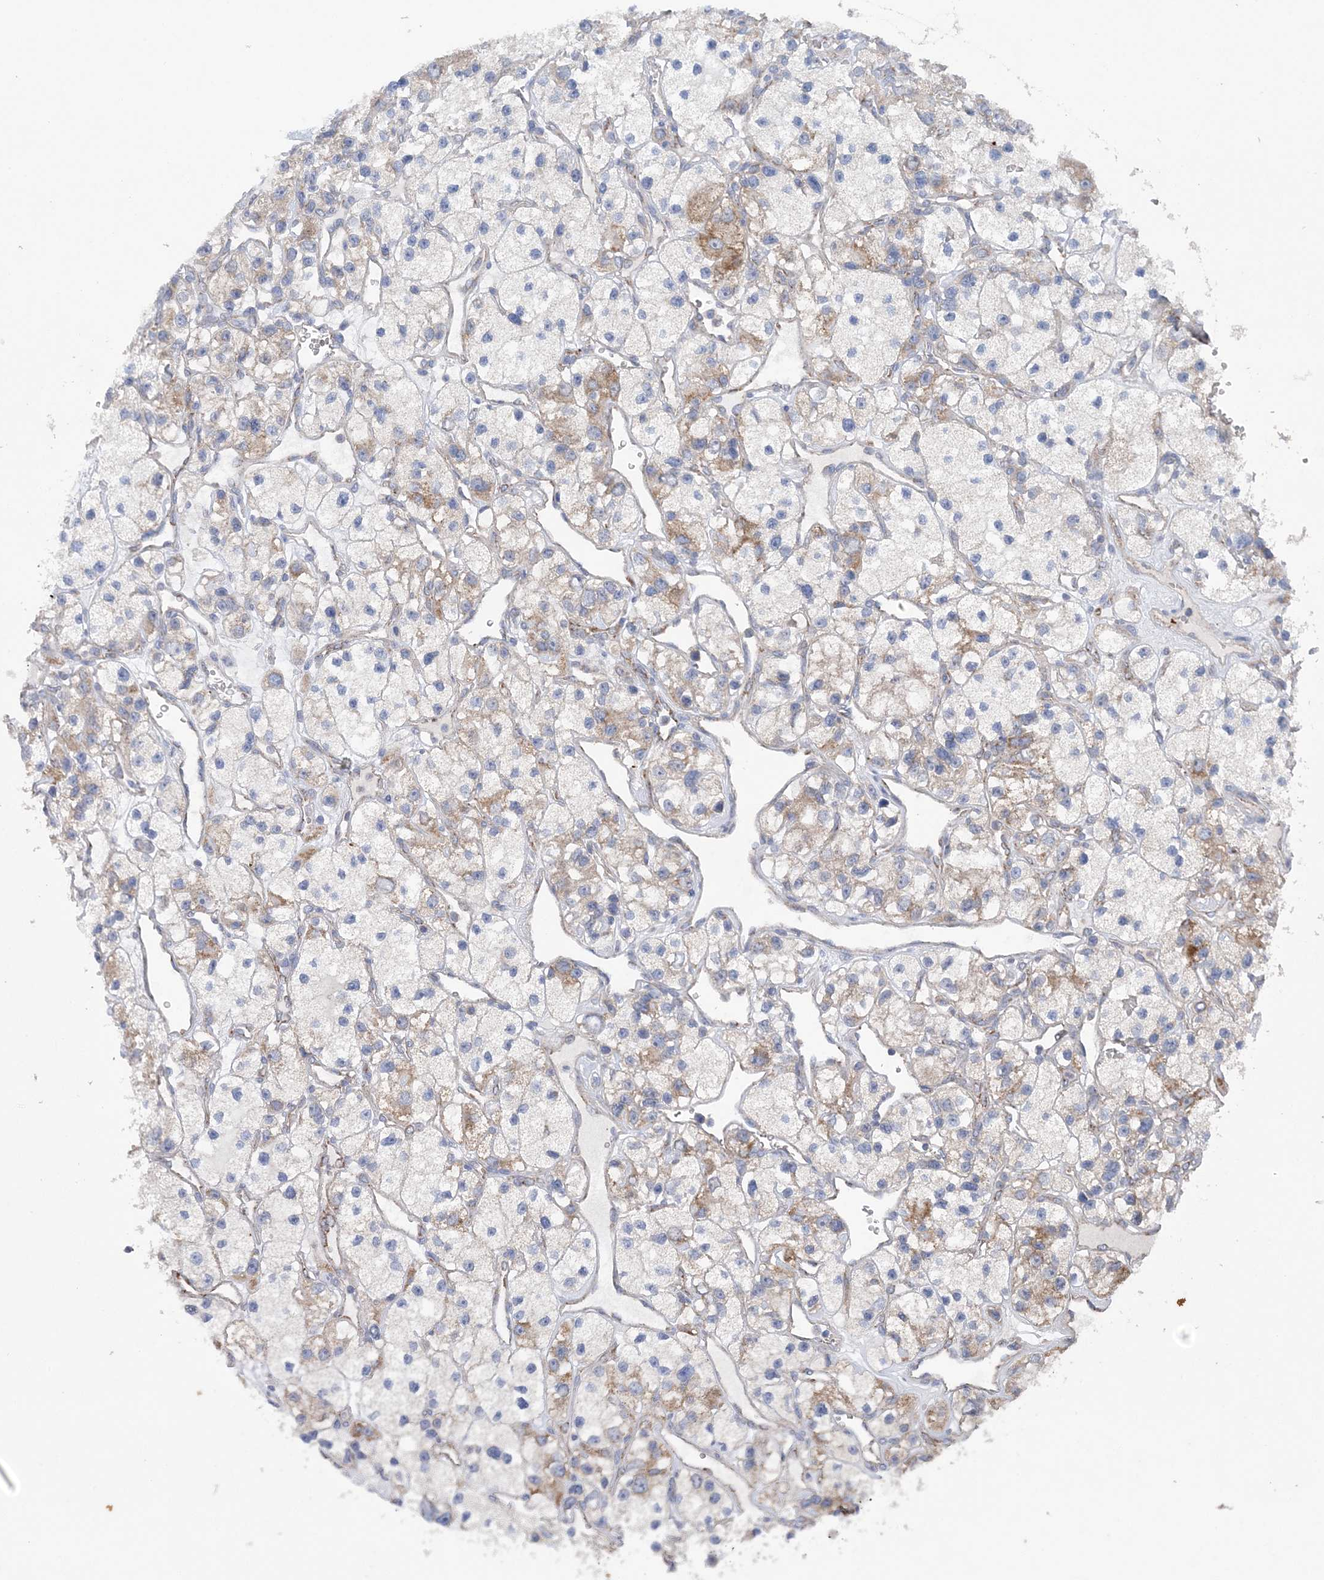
{"staining": {"intensity": "moderate", "quantity": "<25%", "location": "cytoplasmic/membranous"}, "tissue": "renal cancer", "cell_type": "Tumor cells", "image_type": "cancer", "snomed": [{"axis": "morphology", "description": "Adenocarcinoma, NOS"}, {"axis": "topography", "description": "Kidney"}], "caption": "Protein expression analysis of adenocarcinoma (renal) reveals moderate cytoplasmic/membranous staining in approximately <25% of tumor cells. (DAB (3,3'-diaminobenzidine) IHC with brightfield microscopy, high magnification).", "gene": "COPE", "patient": {"sex": "female", "age": 57}}